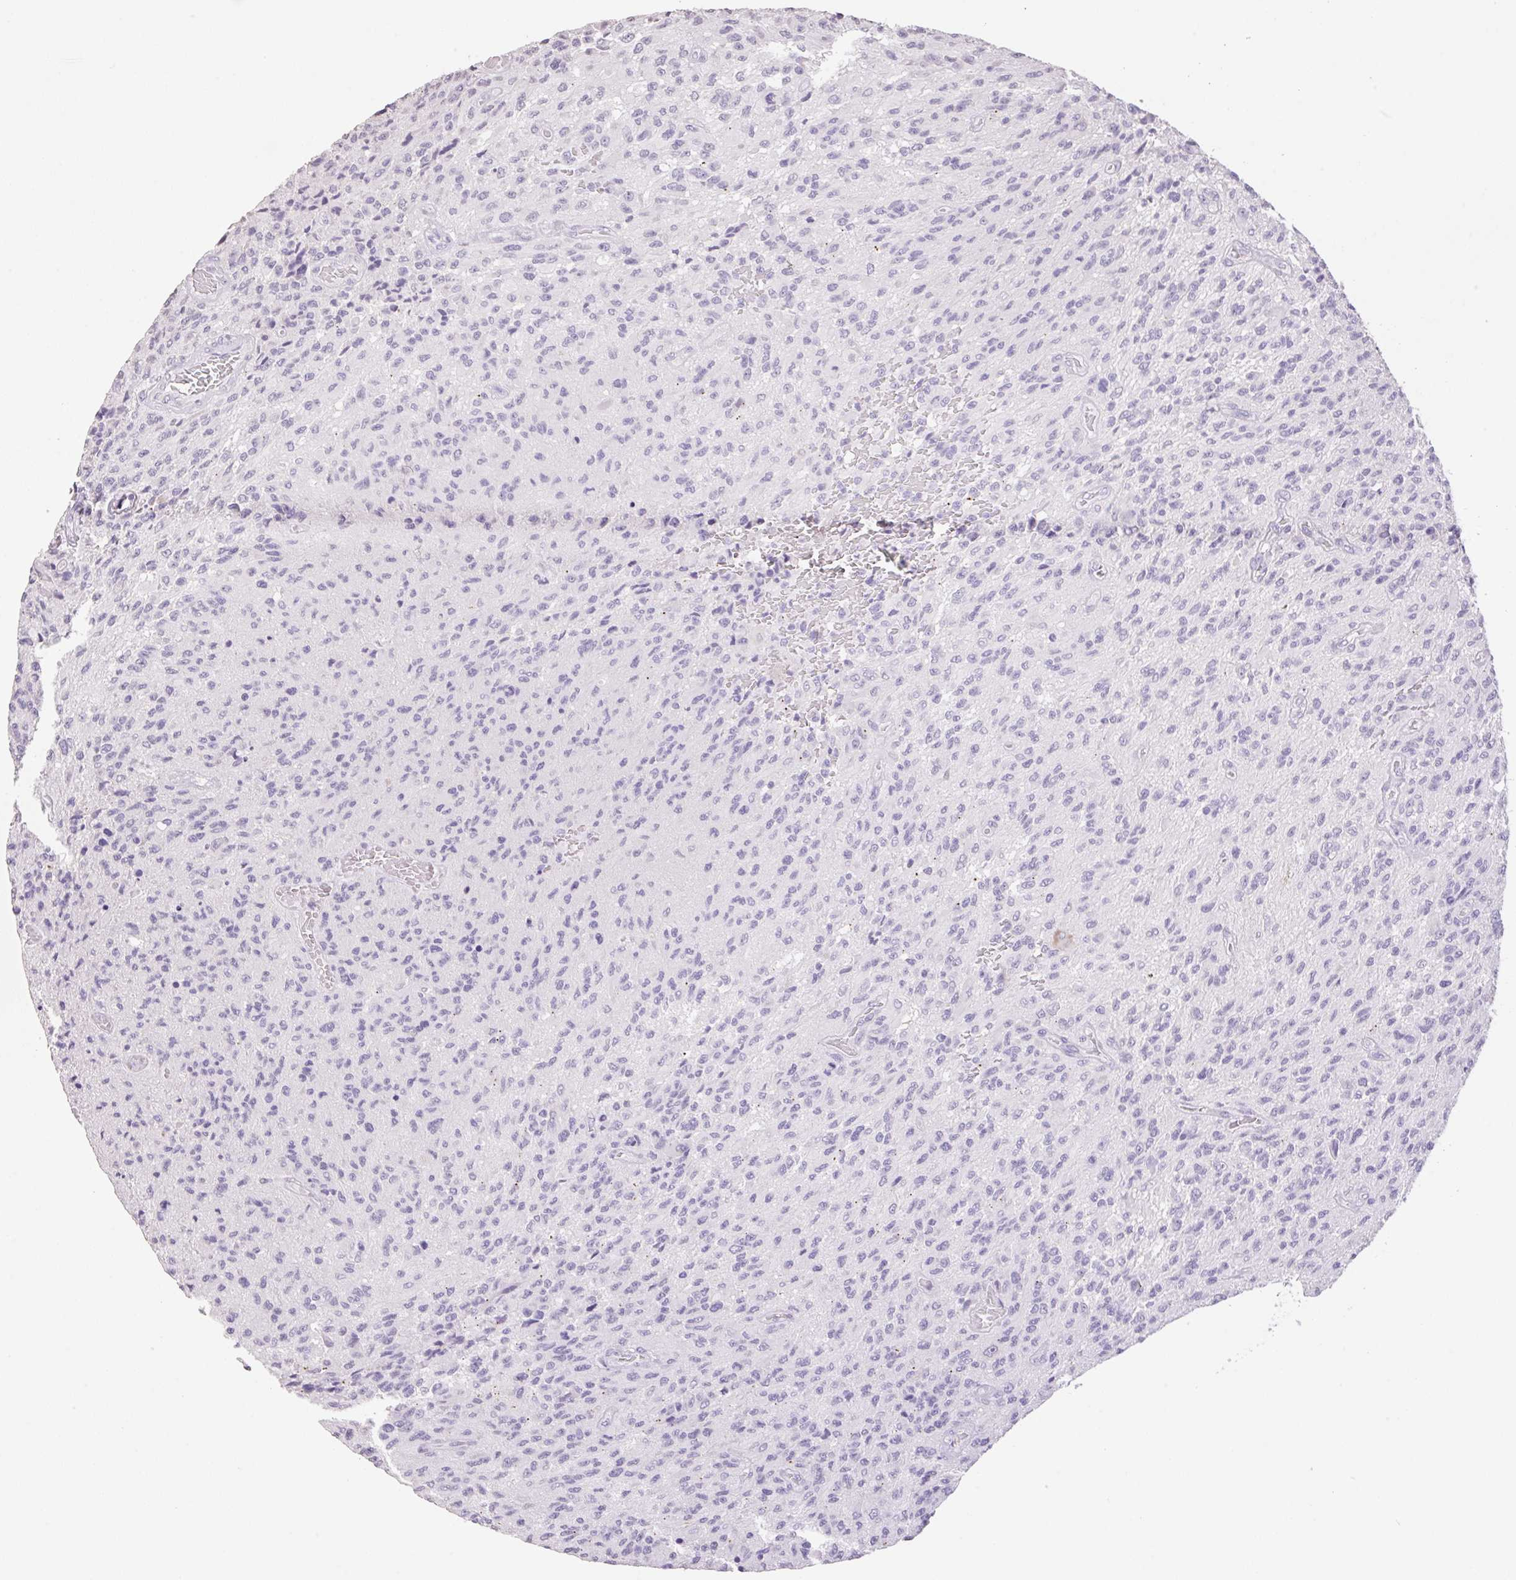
{"staining": {"intensity": "negative", "quantity": "none", "location": "none"}, "tissue": "glioma", "cell_type": "Tumor cells", "image_type": "cancer", "snomed": [{"axis": "morphology", "description": "Normal tissue, NOS"}, {"axis": "morphology", "description": "Glioma, malignant, High grade"}, {"axis": "topography", "description": "Cerebral cortex"}], "caption": "High magnification brightfield microscopy of high-grade glioma (malignant) stained with DAB (3,3'-diaminobenzidine) (brown) and counterstained with hematoxylin (blue): tumor cells show no significant positivity.", "gene": "HCRTR2", "patient": {"sex": "male", "age": 56}}